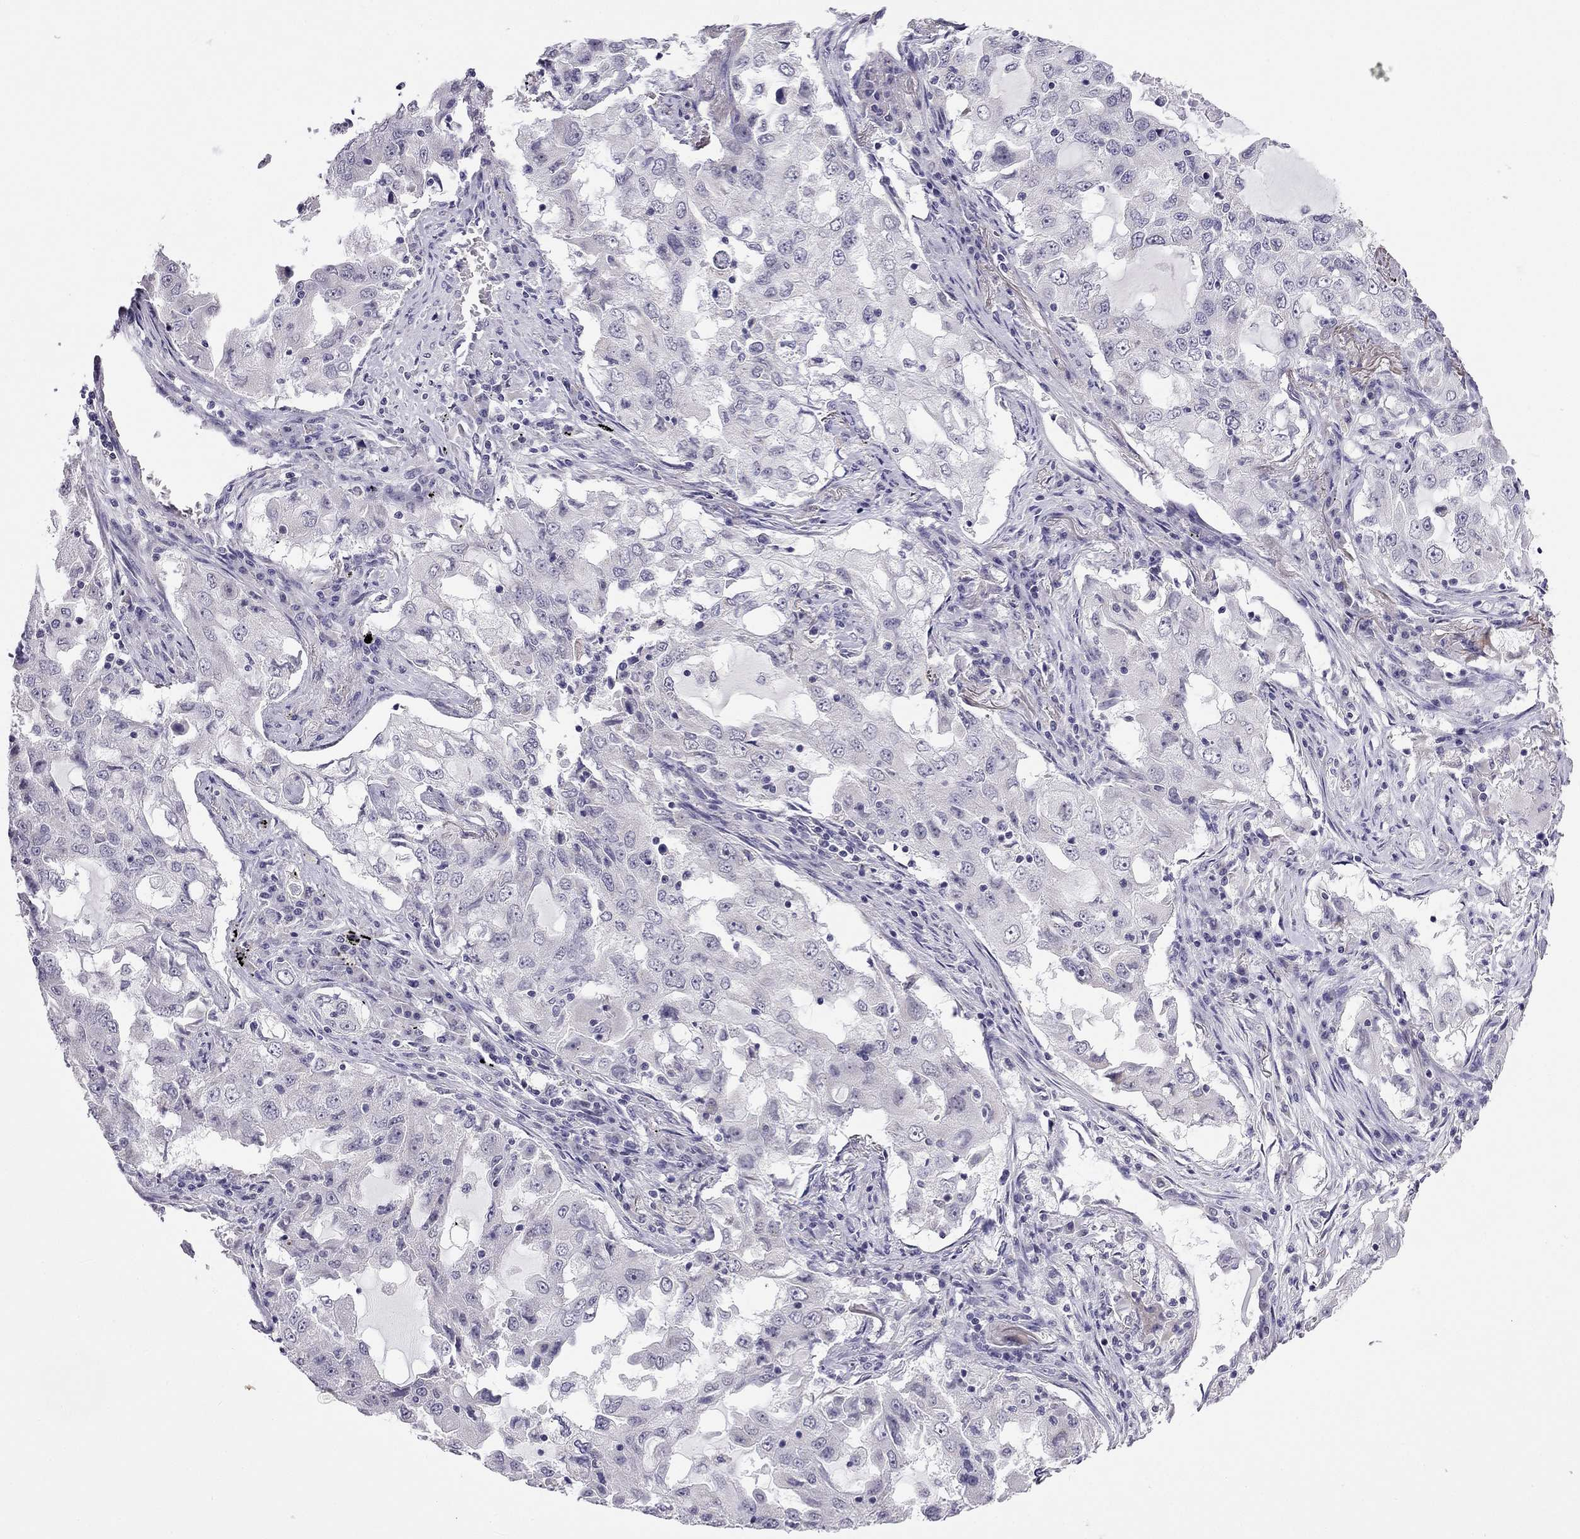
{"staining": {"intensity": "negative", "quantity": "none", "location": "none"}, "tissue": "lung cancer", "cell_type": "Tumor cells", "image_type": "cancer", "snomed": [{"axis": "morphology", "description": "Adenocarcinoma, NOS"}, {"axis": "topography", "description": "Lung"}], "caption": "DAB immunohistochemical staining of human lung adenocarcinoma displays no significant staining in tumor cells.", "gene": "C5orf49", "patient": {"sex": "female", "age": 61}}